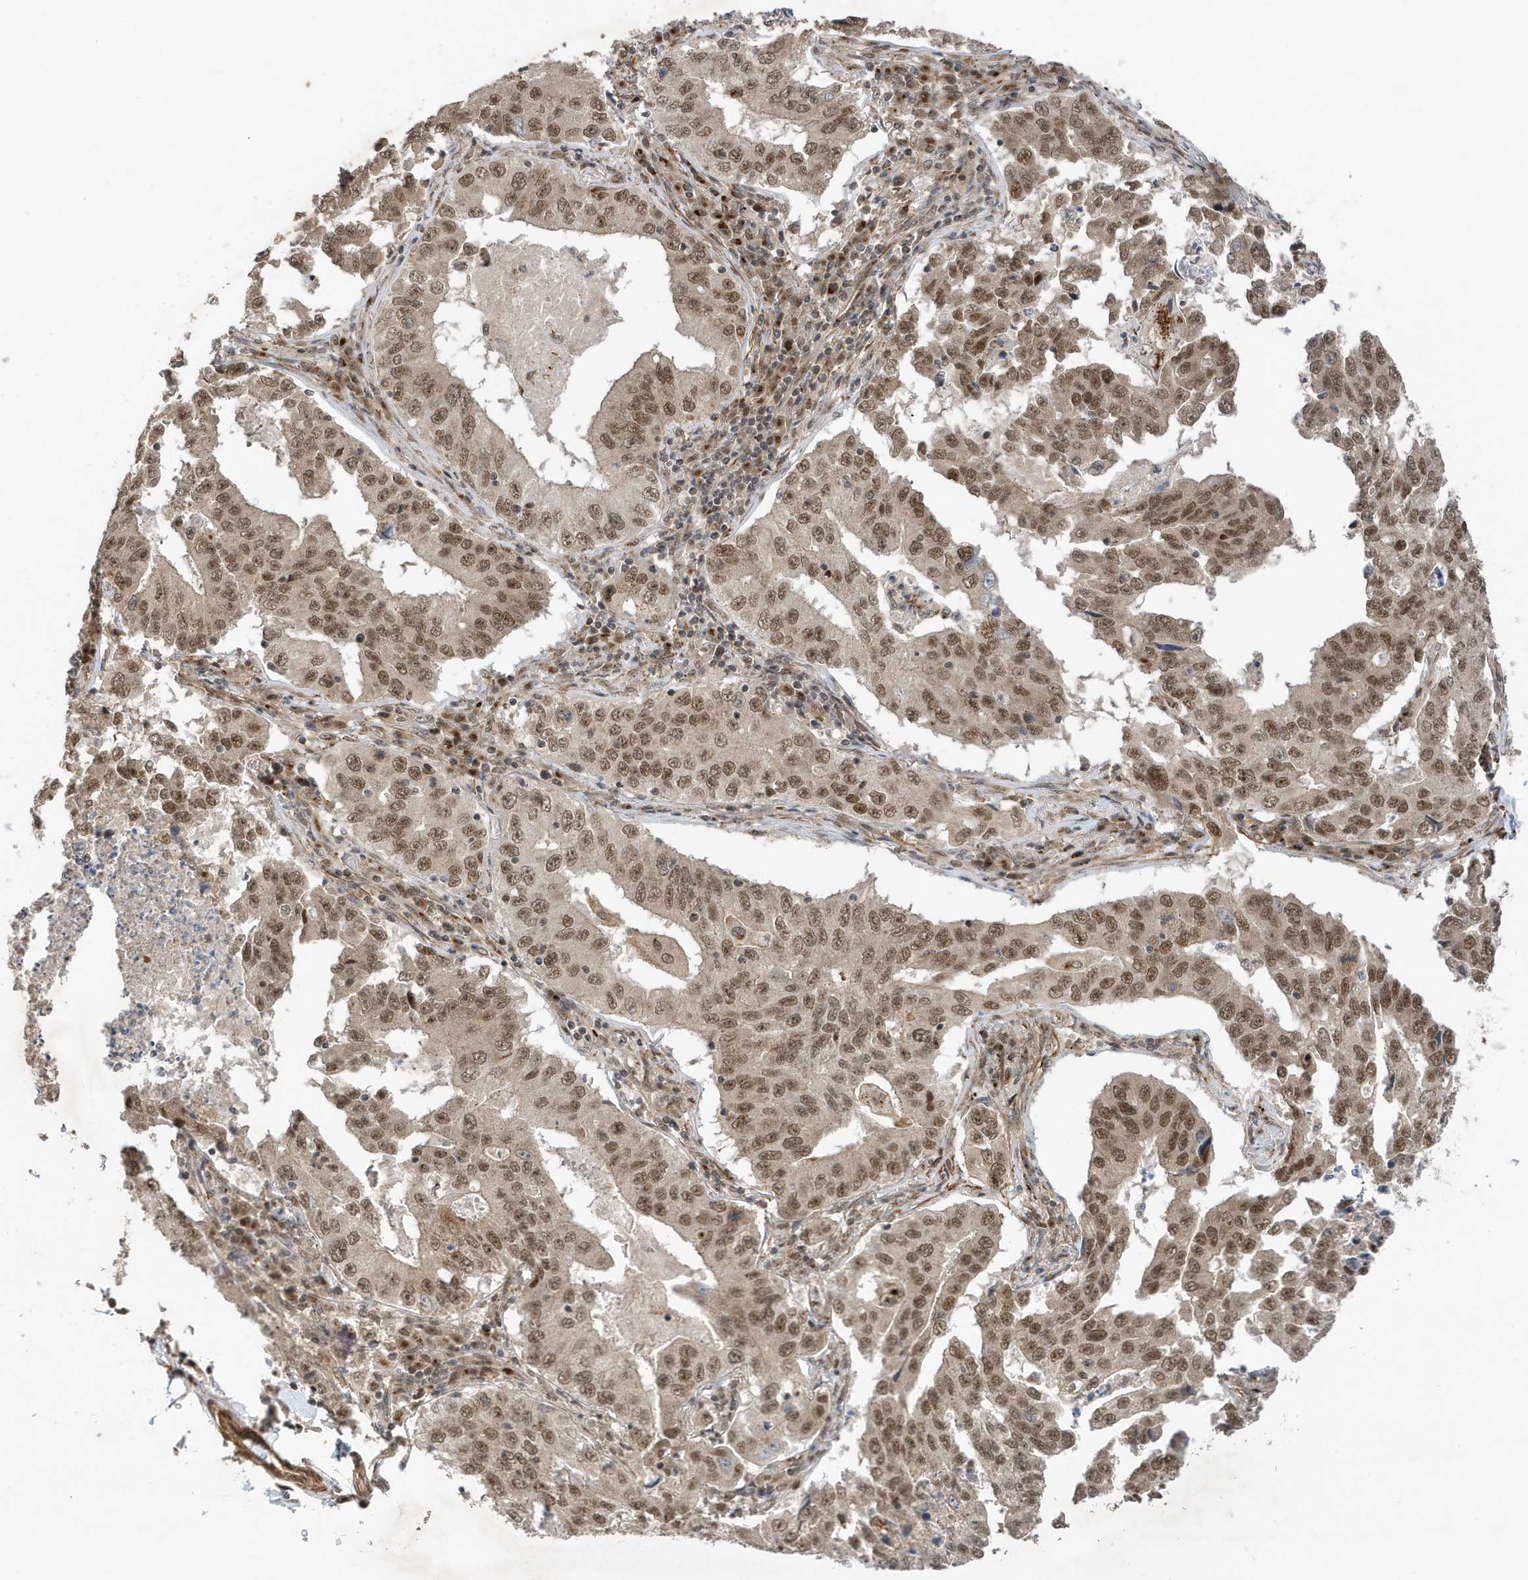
{"staining": {"intensity": "moderate", "quantity": ">75%", "location": "nuclear"}, "tissue": "lung cancer", "cell_type": "Tumor cells", "image_type": "cancer", "snomed": [{"axis": "morphology", "description": "Adenocarcinoma, NOS"}, {"axis": "topography", "description": "Lung"}], "caption": "Protein expression analysis of human lung adenocarcinoma reveals moderate nuclear staining in approximately >75% of tumor cells.", "gene": "MAST3", "patient": {"sex": "female", "age": 51}}